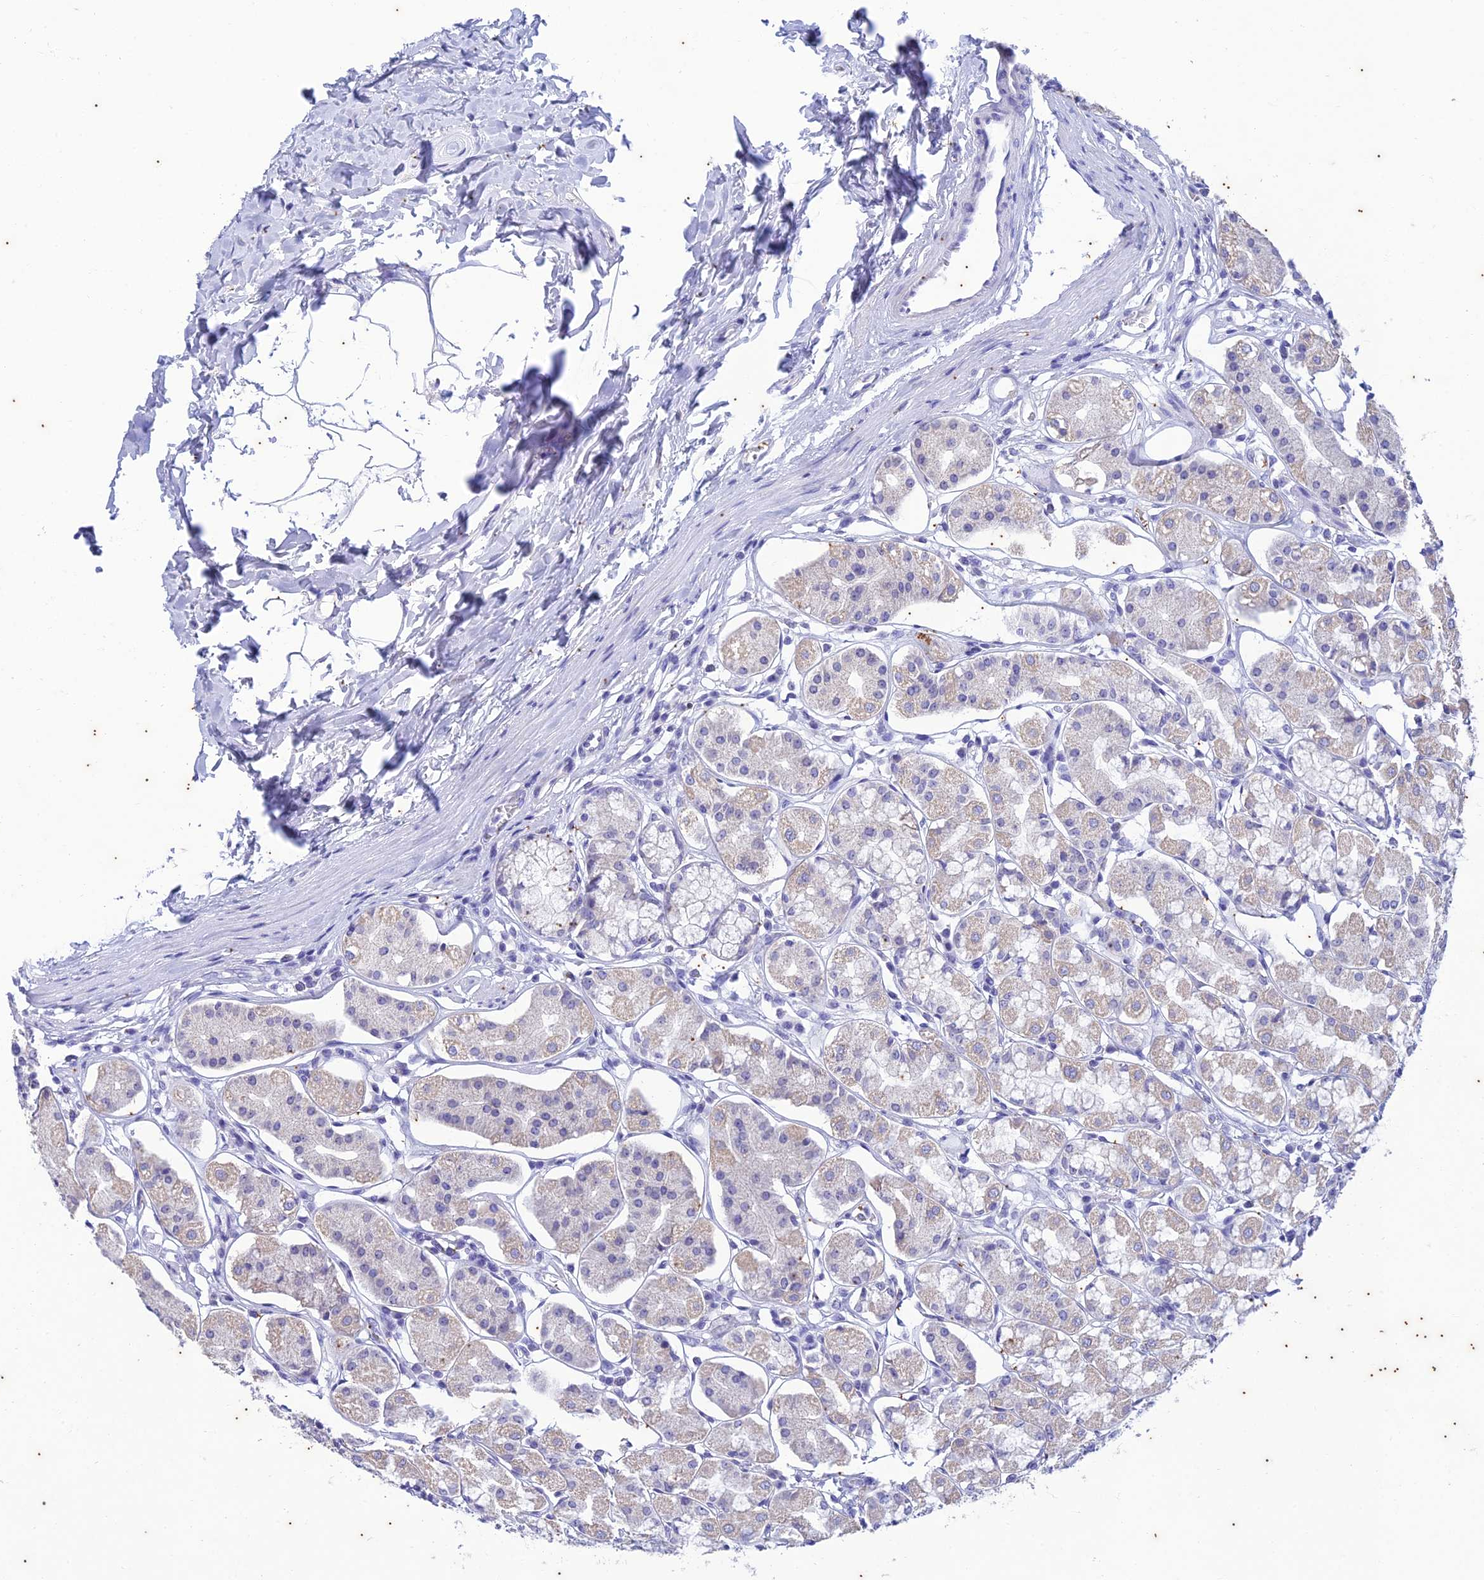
{"staining": {"intensity": "weak", "quantity": "<25%", "location": "cytoplasmic/membranous"}, "tissue": "stomach", "cell_type": "Glandular cells", "image_type": "normal", "snomed": [{"axis": "morphology", "description": "Normal tissue, NOS"}, {"axis": "topography", "description": "Stomach, lower"}], "caption": "This image is of unremarkable stomach stained with IHC to label a protein in brown with the nuclei are counter-stained blue. There is no staining in glandular cells. (Immunohistochemistry (ihc), brightfield microscopy, high magnification).", "gene": "TMEM40", "patient": {"sex": "female", "age": 56}}